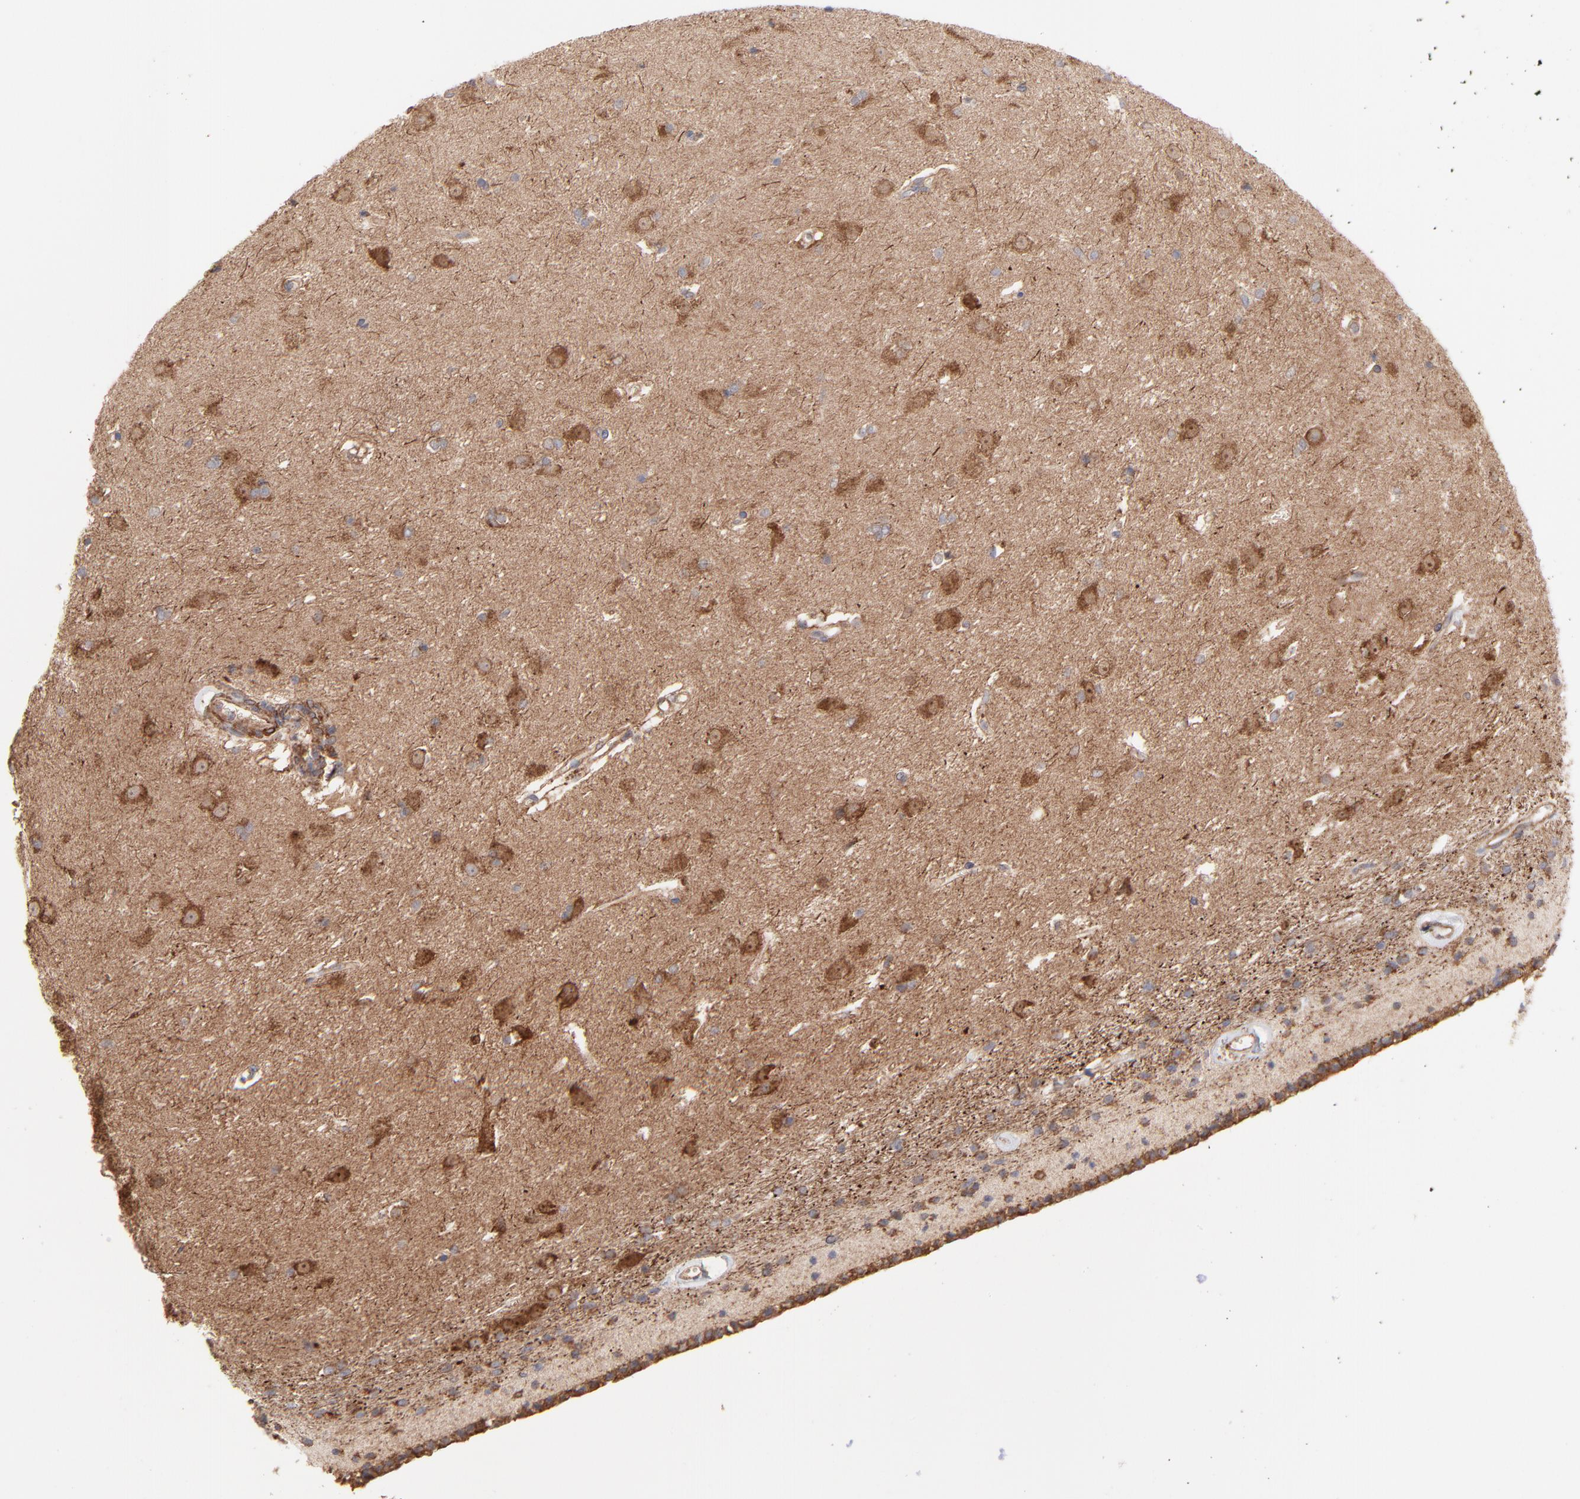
{"staining": {"intensity": "weak", "quantity": "25%-75%", "location": "cytoplasmic/membranous"}, "tissue": "caudate", "cell_type": "Glial cells", "image_type": "normal", "snomed": [{"axis": "morphology", "description": "Normal tissue, NOS"}, {"axis": "topography", "description": "Lateral ventricle wall"}], "caption": "DAB immunohistochemical staining of normal human caudate displays weak cytoplasmic/membranous protein expression in approximately 25%-75% of glial cells.", "gene": "PFKM", "patient": {"sex": "female", "age": 19}}